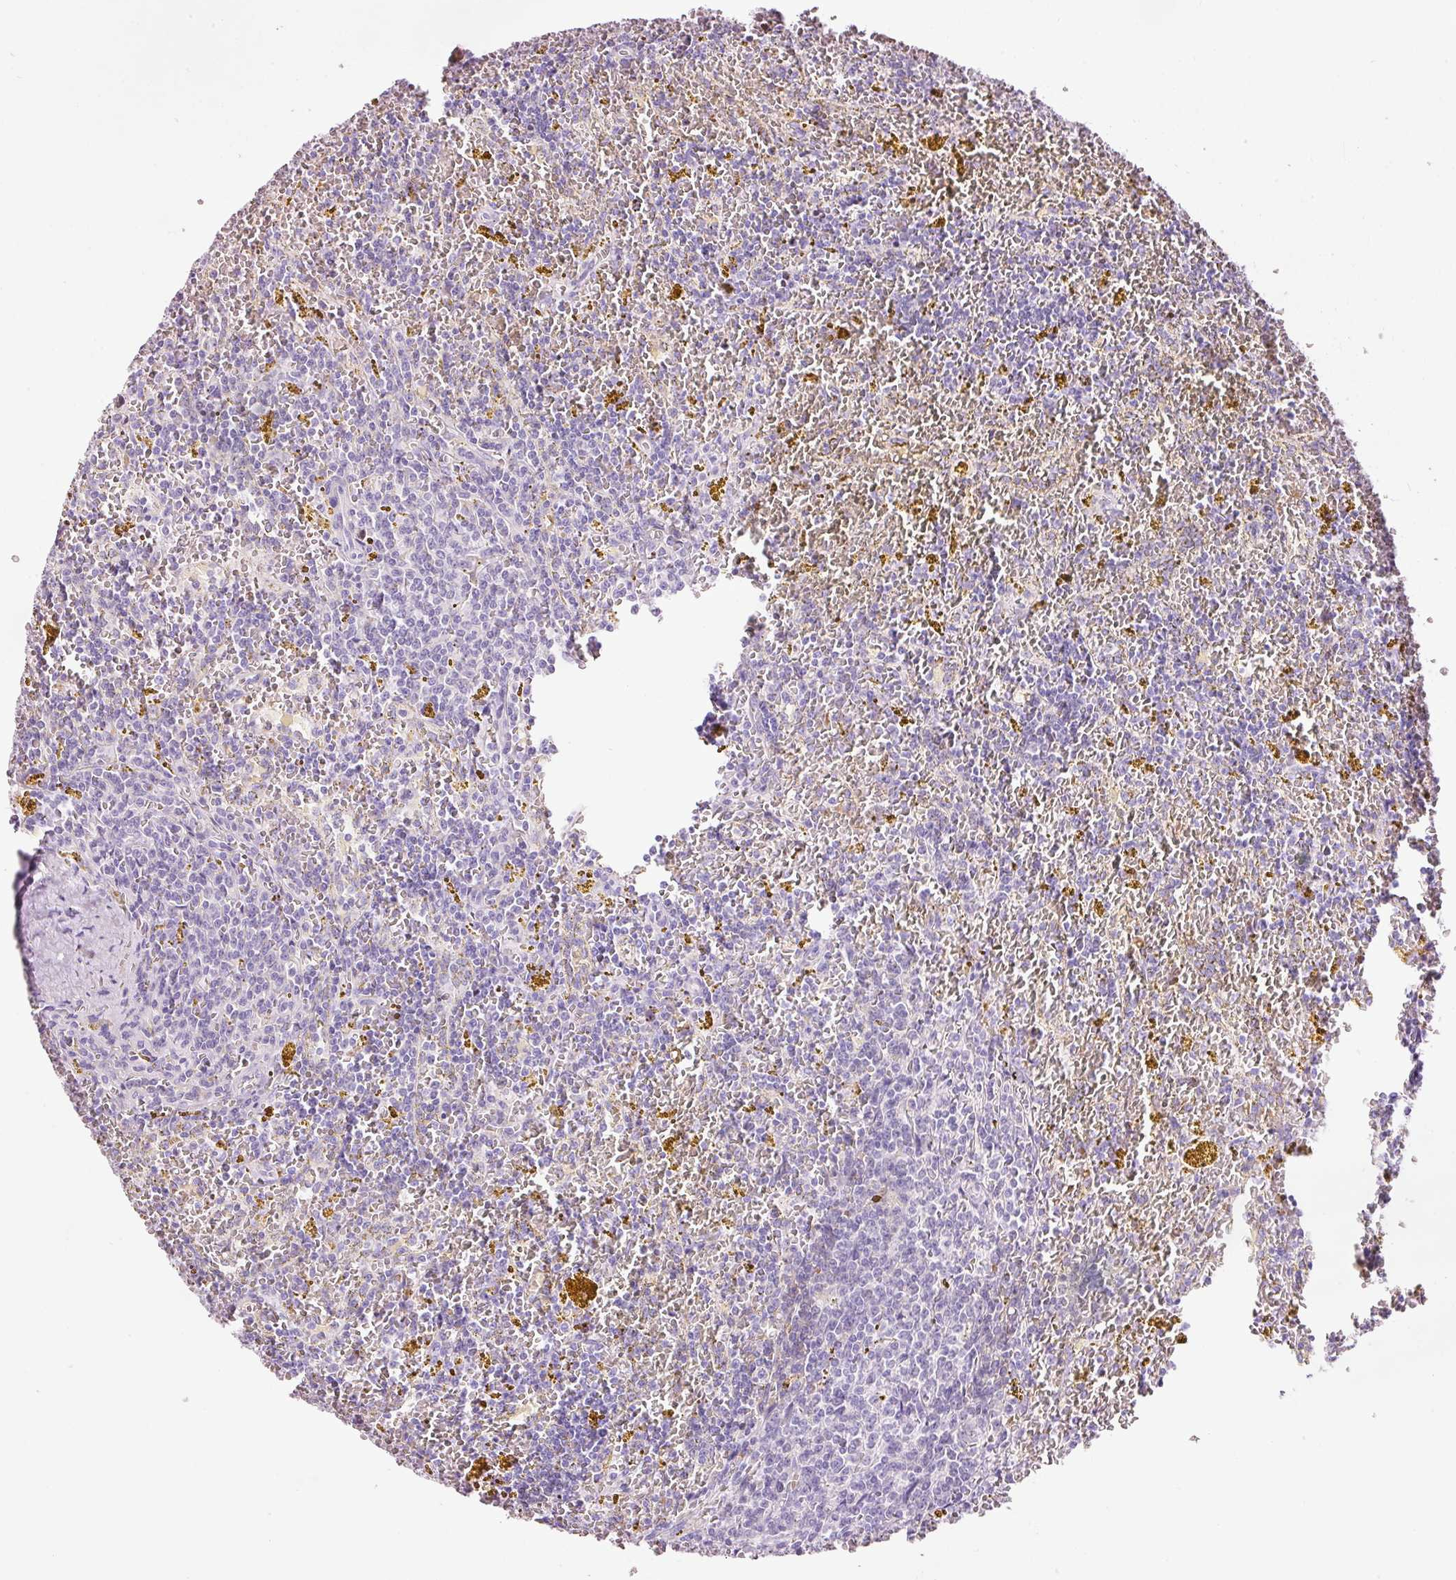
{"staining": {"intensity": "negative", "quantity": "none", "location": "none"}, "tissue": "lymphoma", "cell_type": "Tumor cells", "image_type": "cancer", "snomed": [{"axis": "morphology", "description": "Malignant lymphoma, non-Hodgkin's type, Low grade"}, {"axis": "topography", "description": "Spleen"}, {"axis": "topography", "description": "Lymph node"}], "caption": "Low-grade malignant lymphoma, non-Hodgkin's type was stained to show a protein in brown. There is no significant positivity in tumor cells.", "gene": "DHRS11", "patient": {"sex": "female", "age": 66}}